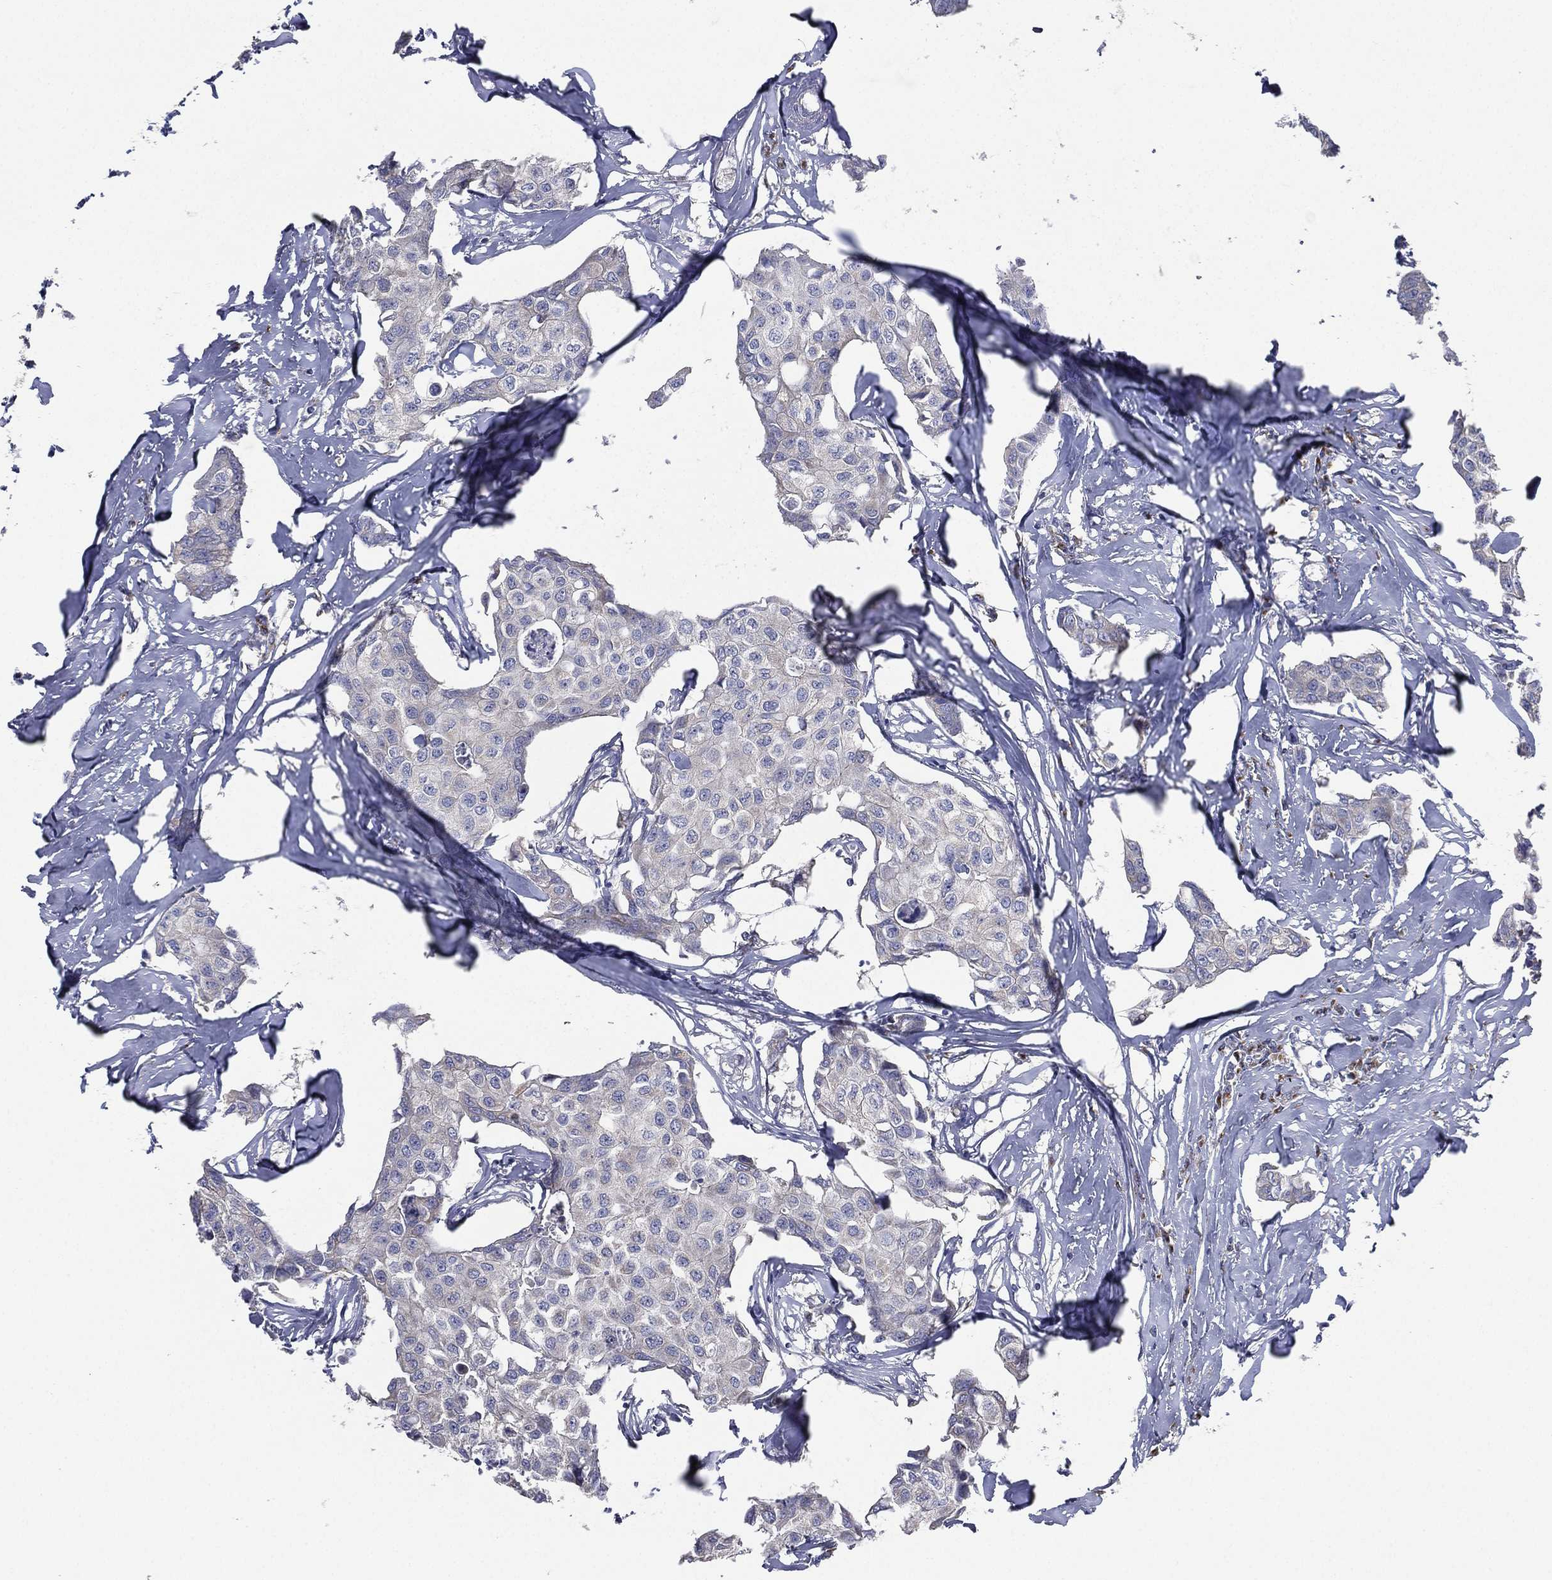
{"staining": {"intensity": "negative", "quantity": "none", "location": "none"}, "tissue": "breast cancer", "cell_type": "Tumor cells", "image_type": "cancer", "snomed": [{"axis": "morphology", "description": "Duct carcinoma"}, {"axis": "topography", "description": "Breast"}], "caption": "IHC photomicrograph of neoplastic tissue: human breast invasive ductal carcinoma stained with DAB (3,3'-diaminobenzidine) shows no significant protein expression in tumor cells.", "gene": "ATP8A2", "patient": {"sex": "female", "age": 80}}